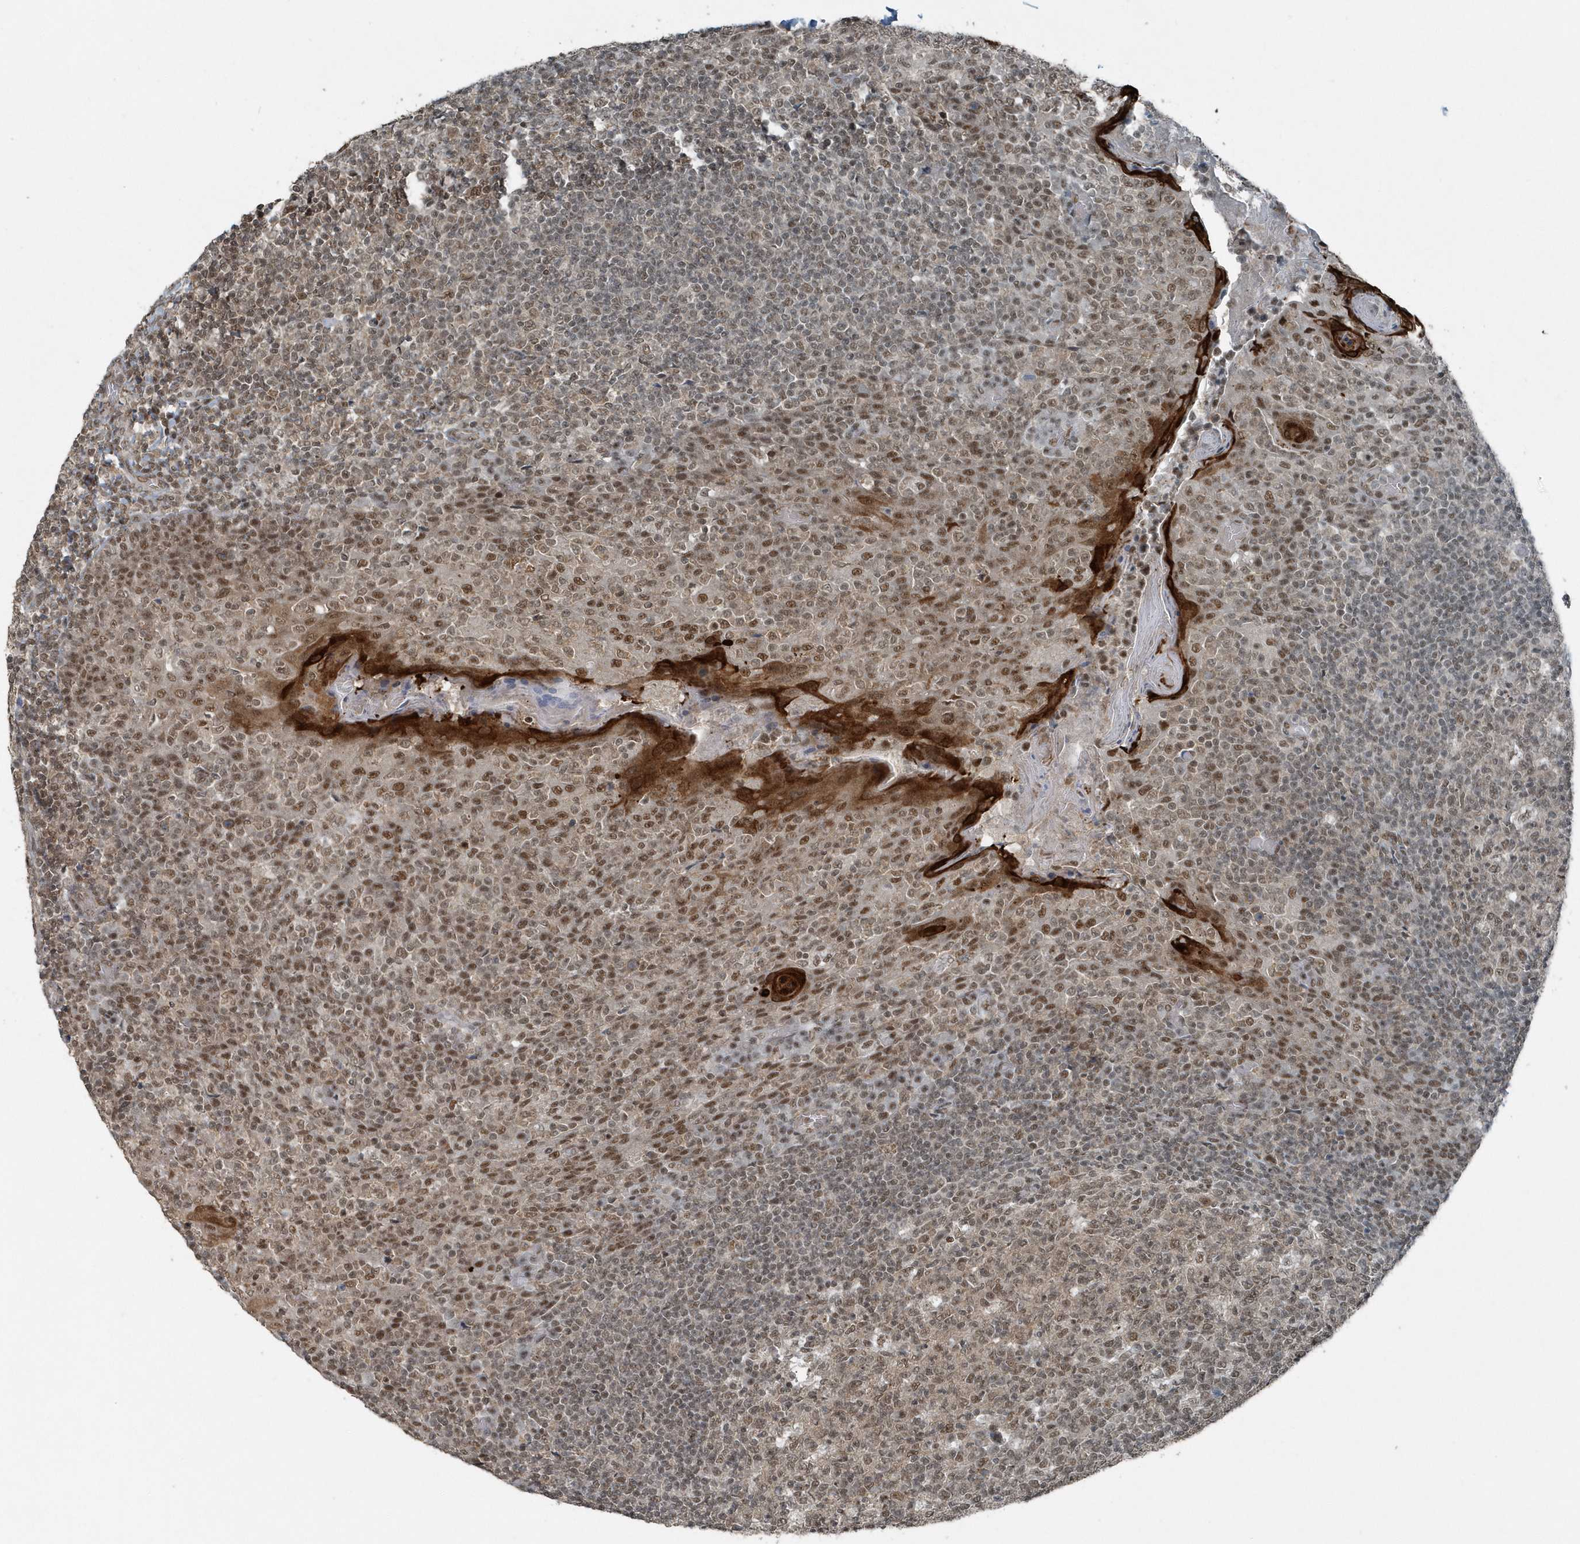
{"staining": {"intensity": "moderate", "quantity": "25%-75%", "location": "nuclear"}, "tissue": "tonsil", "cell_type": "Germinal center cells", "image_type": "normal", "snomed": [{"axis": "morphology", "description": "Normal tissue, NOS"}, {"axis": "topography", "description": "Tonsil"}], "caption": "DAB (3,3'-diaminobenzidine) immunohistochemical staining of normal tonsil demonstrates moderate nuclear protein staining in approximately 25%-75% of germinal center cells. The staining was performed using DAB, with brown indicating positive protein expression. Nuclei are stained blue with hematoxylin.", "gene": "YTHDC1", "patient": {"sex": "female", "age": 19}}